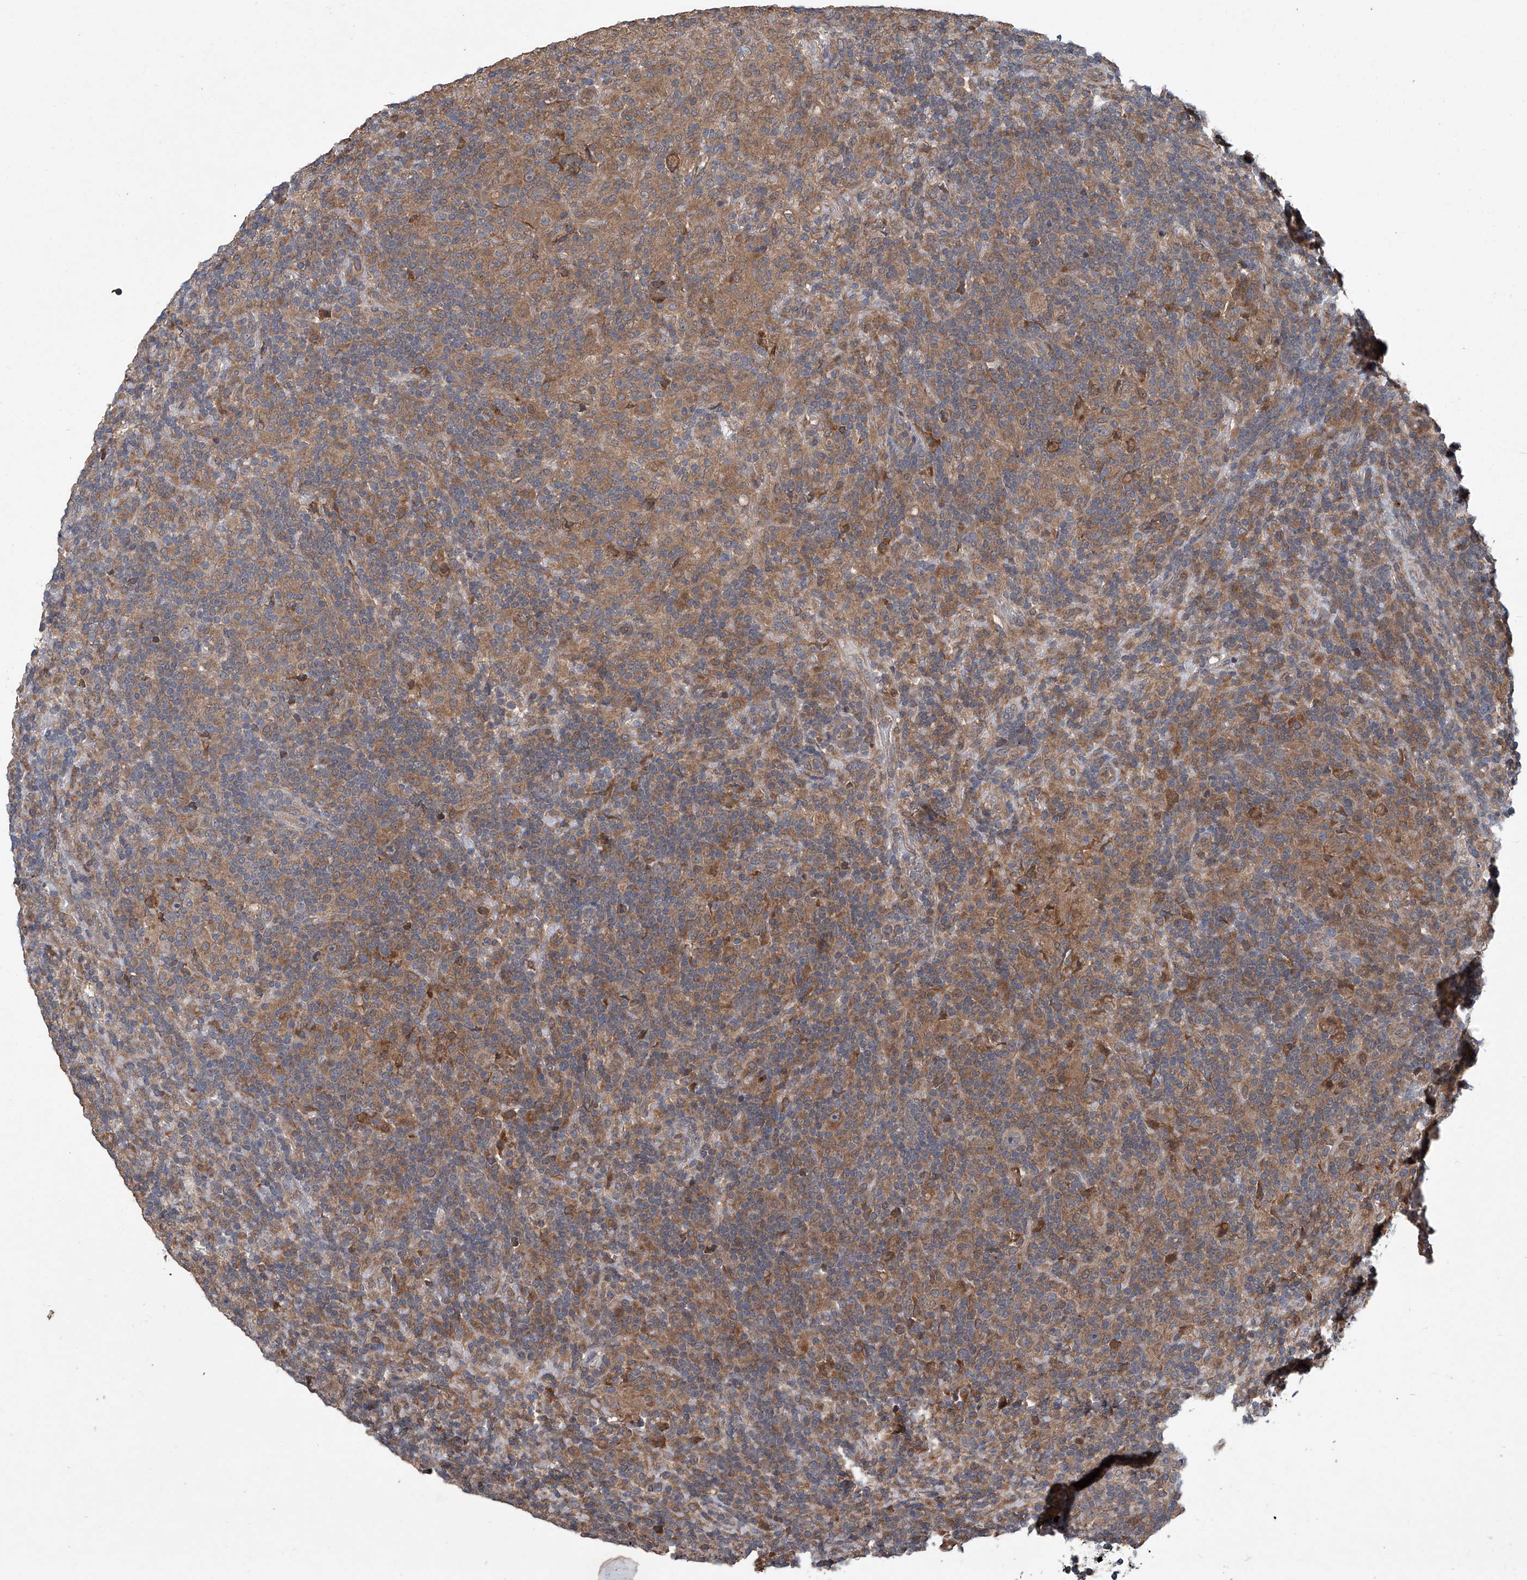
{"staining": {"intensity": "moderate", "quantity": "25%-75%", "location": "cytoplasmic/membranous"}, "tissue": "lymphoma", "cell_type": "Tumor cells", "image_type": "cancer", "snomed": [{"axis": "morphology", "description": "Hodgkin's disease, NOS"}, {"axis": "topography", "description": "Lymph node"}], "caption": "IHC photomicrograph of human lymphoma stained for a protein (brown), which shows medium levels of moderate cytoplasmic/membranous staining in approximately 25%-75% of tumor cells.", "gene": "ANKRD34A", "patient": {"sex": "male", "age": 70}}